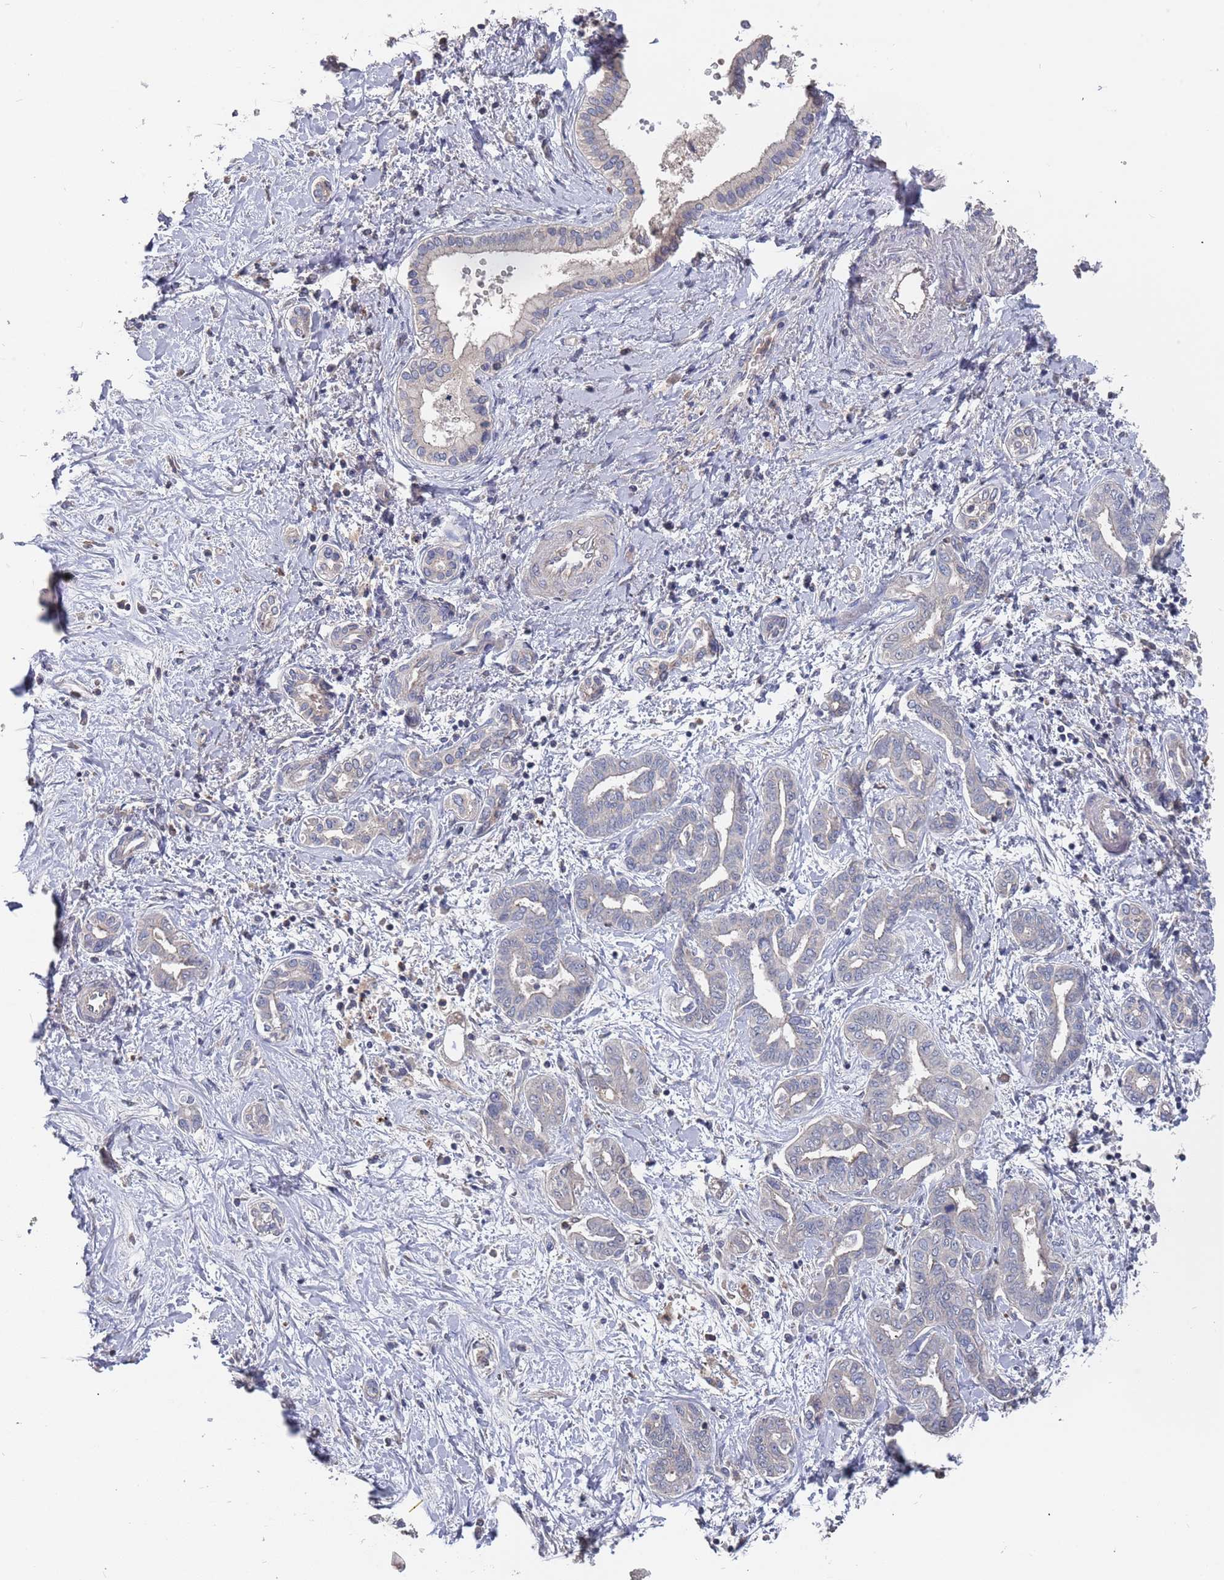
{"staining": {"intensity": "negative", "quantity": "none", "location": "none"}, "tissue": "liver cancer", "cell_type": "Tumor cells", "image_type": "cancer", "snomed": [{"axis": "morphology", "description": "Cholangiocarcinoma"}, {"axis": "topography", "description": "Liver"}], "caption": "An IHC image of liver cancer (cholangiocarcinoma) is shown. There is no staining in tumor cells of liver cancer (cholangiocarcinoma).", "gene": "TCEANC2", "patient": {"sex": "female", "age": 77}}